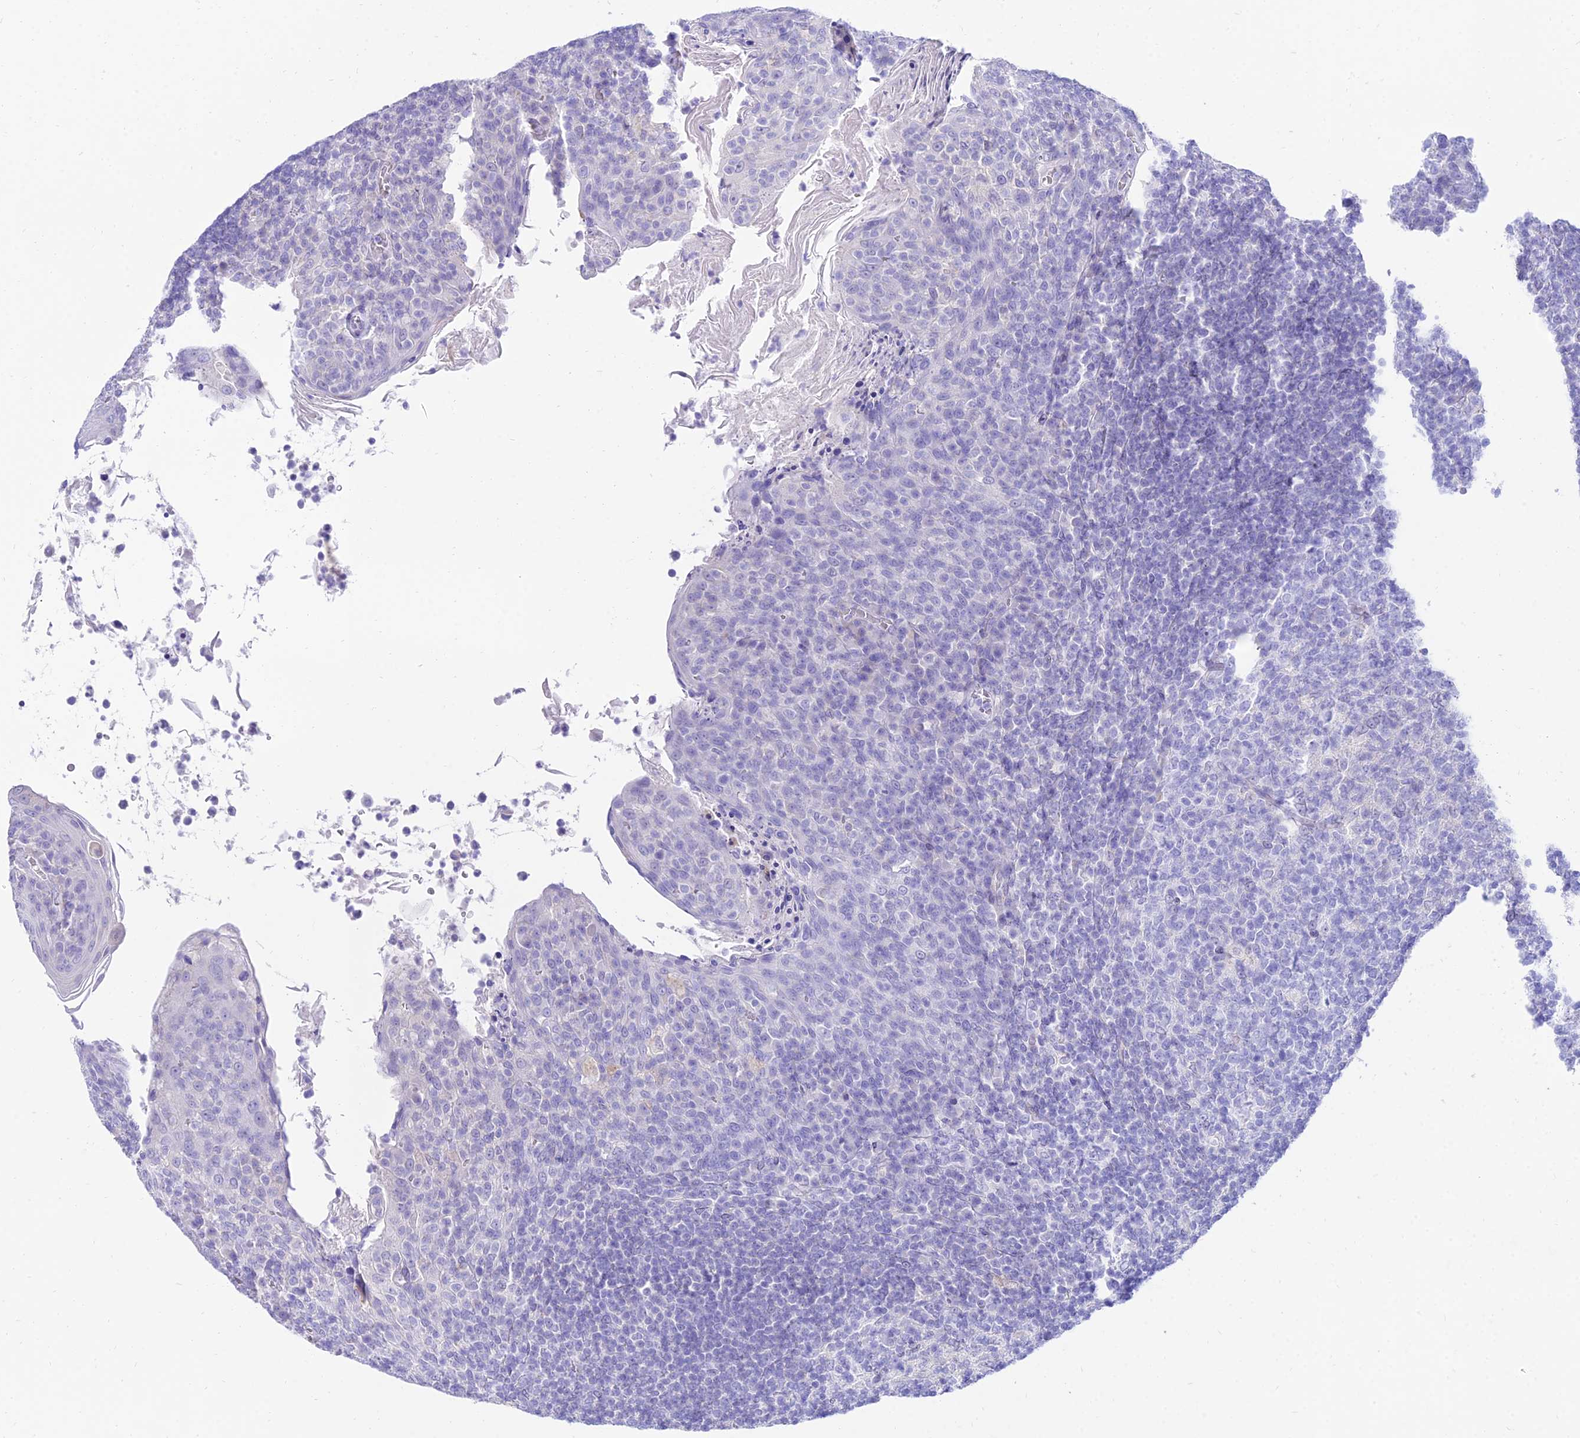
{"staining": {"intensity": "negative", "quantity": "none", "location": "none"}, "tissue": "tonsil", "cell_type": "Germinal center cells", "image_type": "normal", "snomed": [{"axis": "morphology", "description": "Normal tissue, NOS"}, {"axis": "topography", "description": "Tonsil"}], "caption": "This histopathology image is of normal tonsil stained with immunohistochemistry (IHC) to label a protein in brown with the nuclei are counter-stained blue. There is no expression in germinal center cells. The staining is performed using DAB (3,3'-diaminobenzidine) brown chromogen with nuclei counter-stained in using hematoxylin.", "gene": "TAC3", "patient": {"sex": "female", "age": 10}}